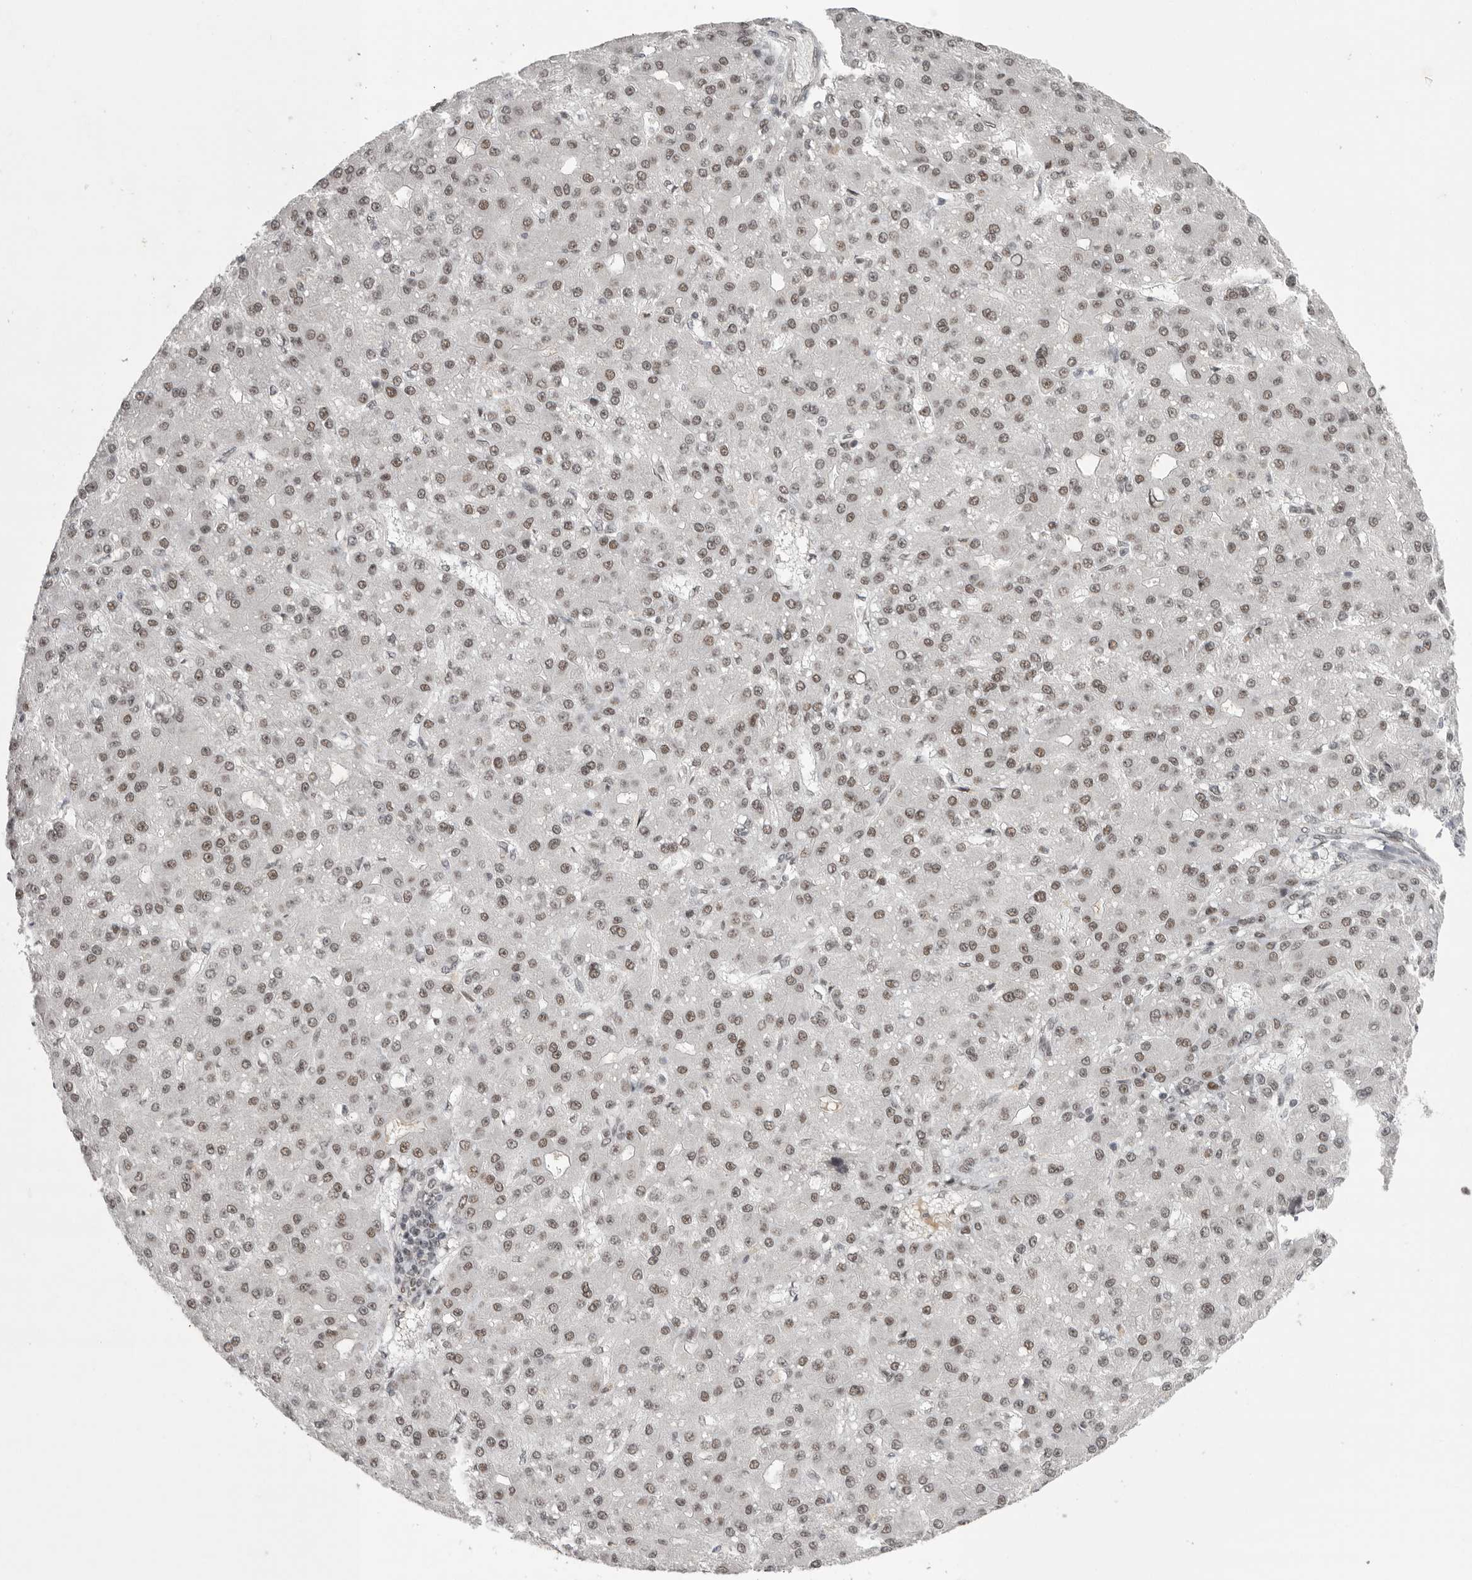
{"staining": {"intensity": "weak", "quantity": ">75%", "location": "nuclear"}, "tissue": "liver cancer", "cell_type": "Tumor cells", "image_type": "cancer", "snomed": [{"axis": "morphology", "description": "Carcinoma, Hepatocellular, NOS"}, {"axis": "topography", "description": "Liver"}], "caption": "Human liver hepatocellular carcinoma stained for a protein (brown) shows weak nuclear positive expression in about >75% of tumor cells.", "gene": "POU5F1", "patient": {"sex": "male", "age": 67}}